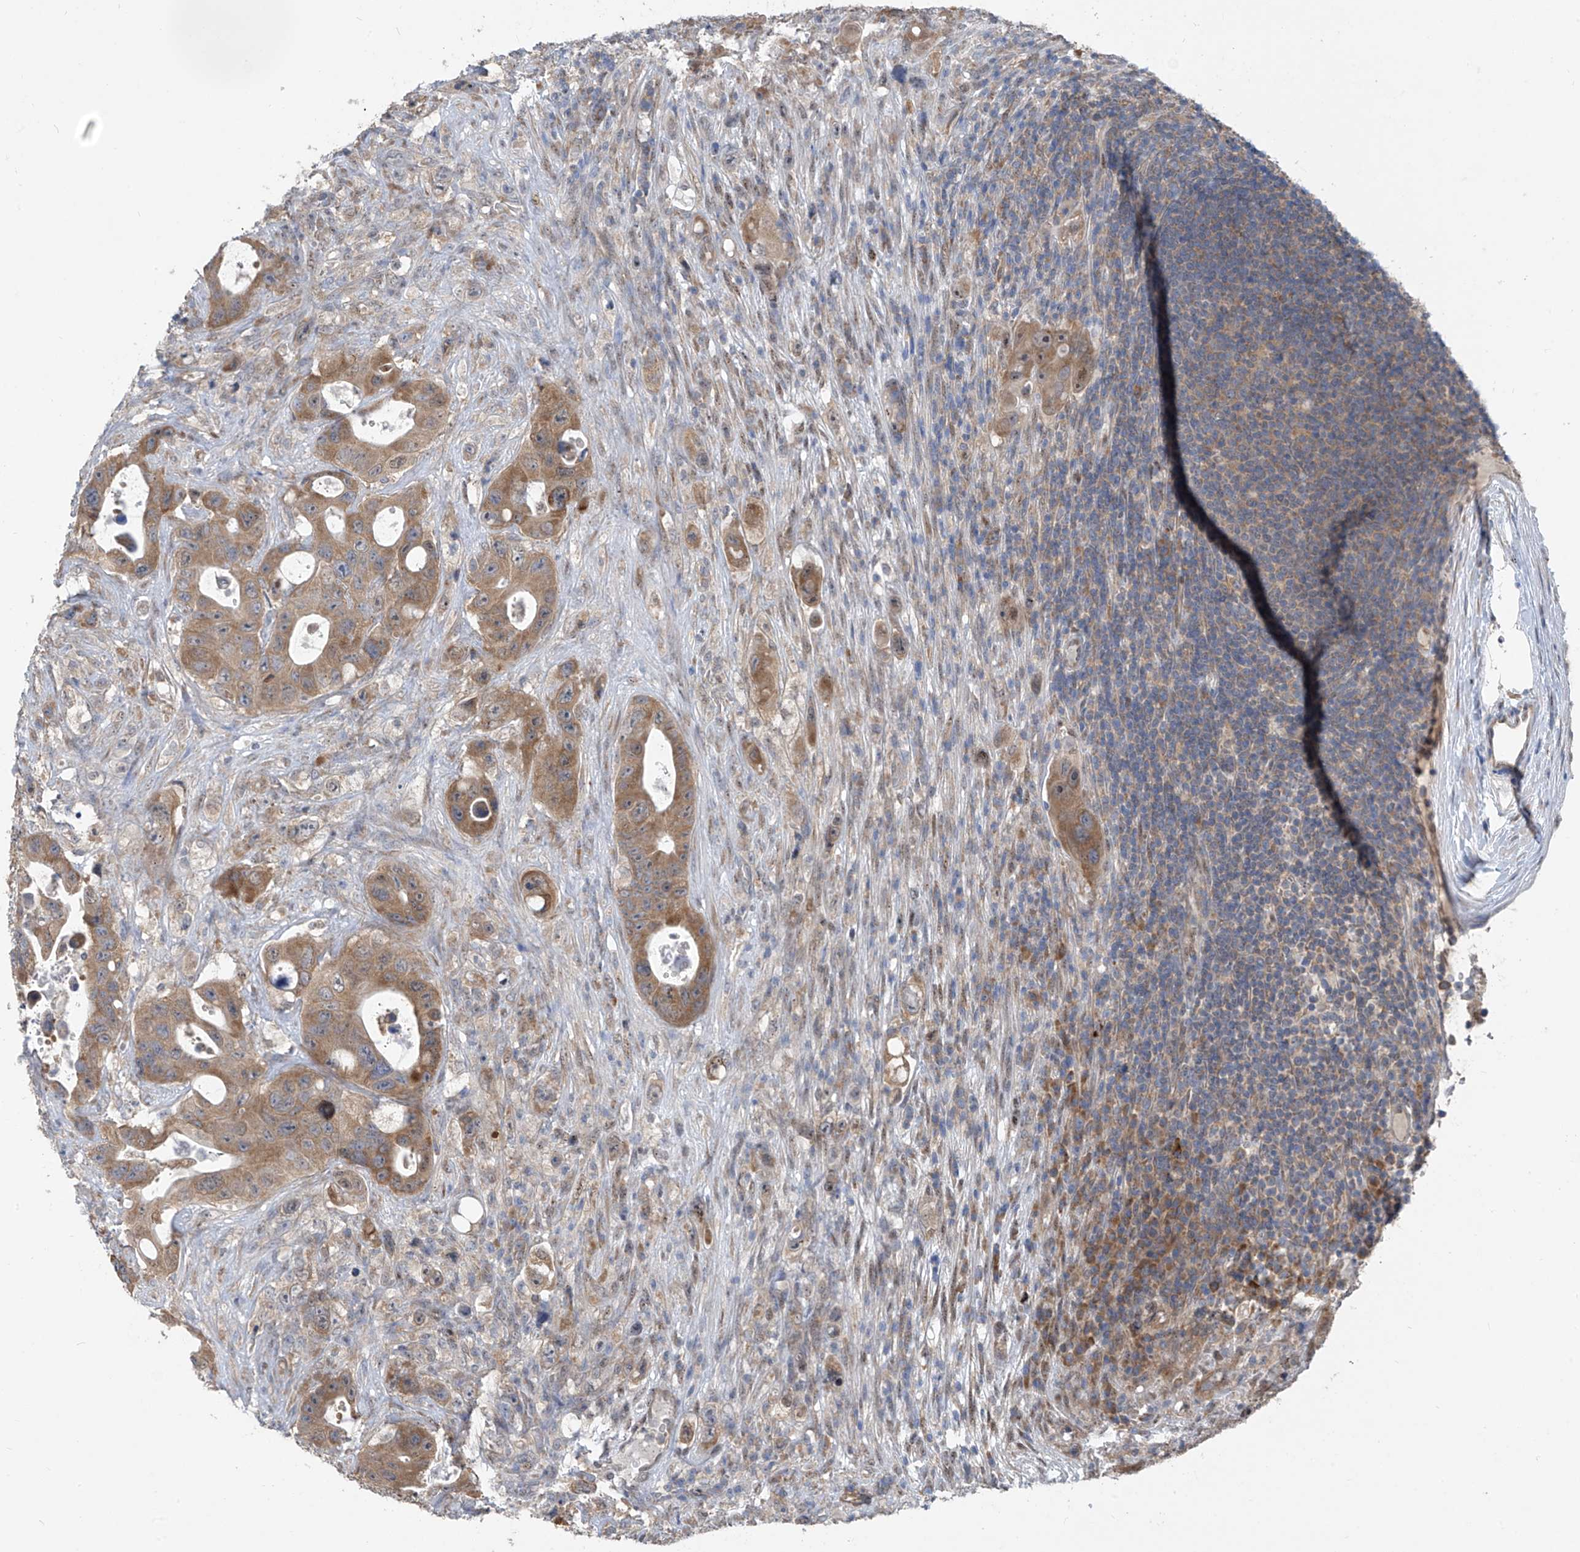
{"staining": {"intensity": "moderate", "quantity": ">75%", "location": "cytoplasmic/membranous"}, "tissue": "colorectal cancer", "cell_type": "Tumor cells", "image_type": "cancer", "snomed": [{"axis": "morphology", "description": "Adenocarcinoma, NOS"}, {"axis": "topography", "description": "Colon"}], "caption": "Immunohistochemistry image of neoplastic tissue: colorectal cancer (adenocarcinoma) stained using immunohistochemistry demonstrates medium levels of moderate protein expression localized specifically in the cytoplasmic/membranous of tumor cells, appearing as a cytoplasmic/membranous brown color.", "gene": "RPL4", "patient": {"sex": "female", "age": 46}}